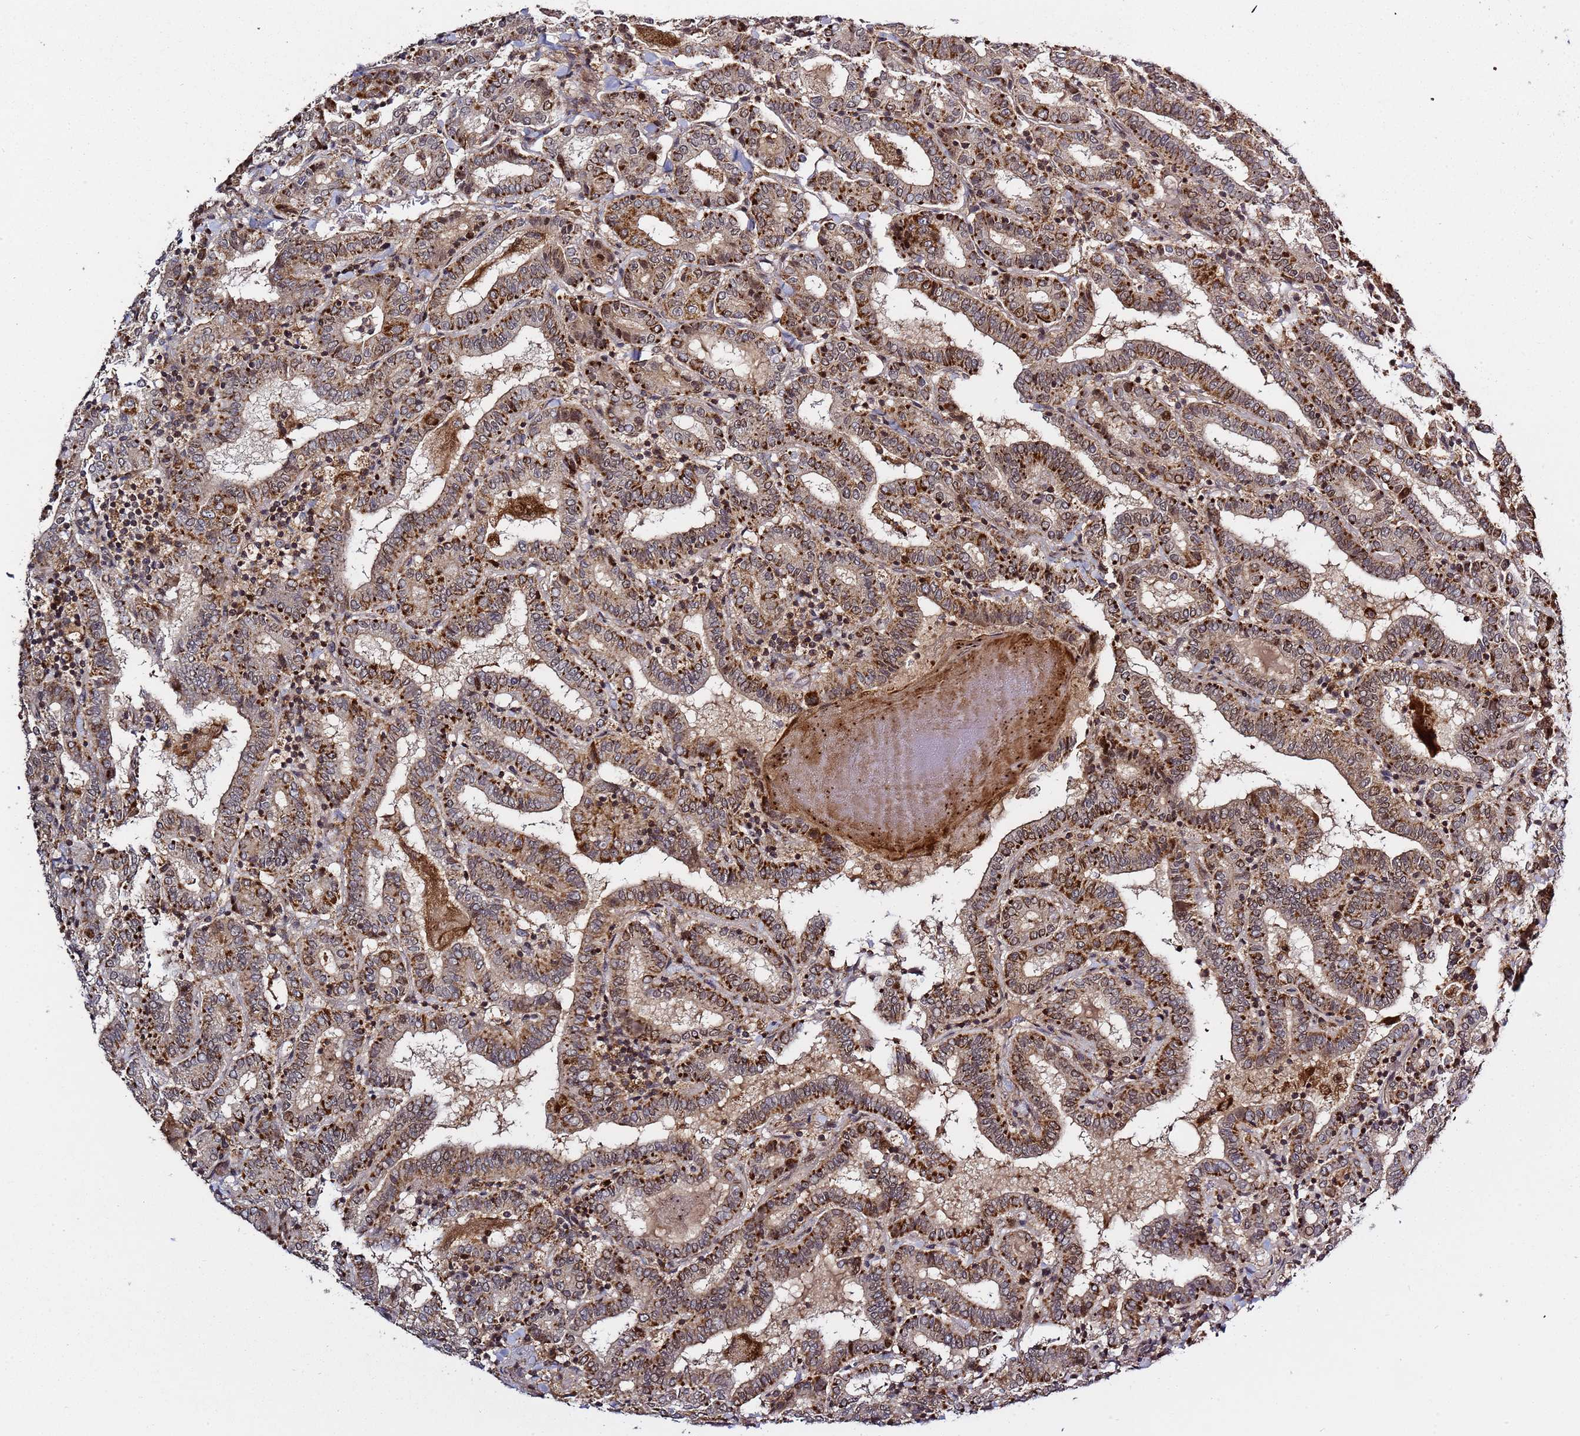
{"staining": {"intensity": "moderate", "quantity": ">75%", "location": "cytoplasmic/membranous"}, "tissue": "thyroid cancer", "cell_type": "Tumor cells", "image_type": "cancer", "snomed": [{"axis": "morphology", "description": "Papillary adenocarcinoma, NOS"}, {"axis": "topography", "description": "Thyroid gland"}], "caption": "High-power microscopy captured an immunohistochemistry photomicrograph of thyroid cancer (papillary adenocarcinoma), revealing moderate cytoplasmic/membranous positivity in approximately >75% of tumor cells.", "gene": "RCOR2", "patient": {"sex": "female", "age": 72}}